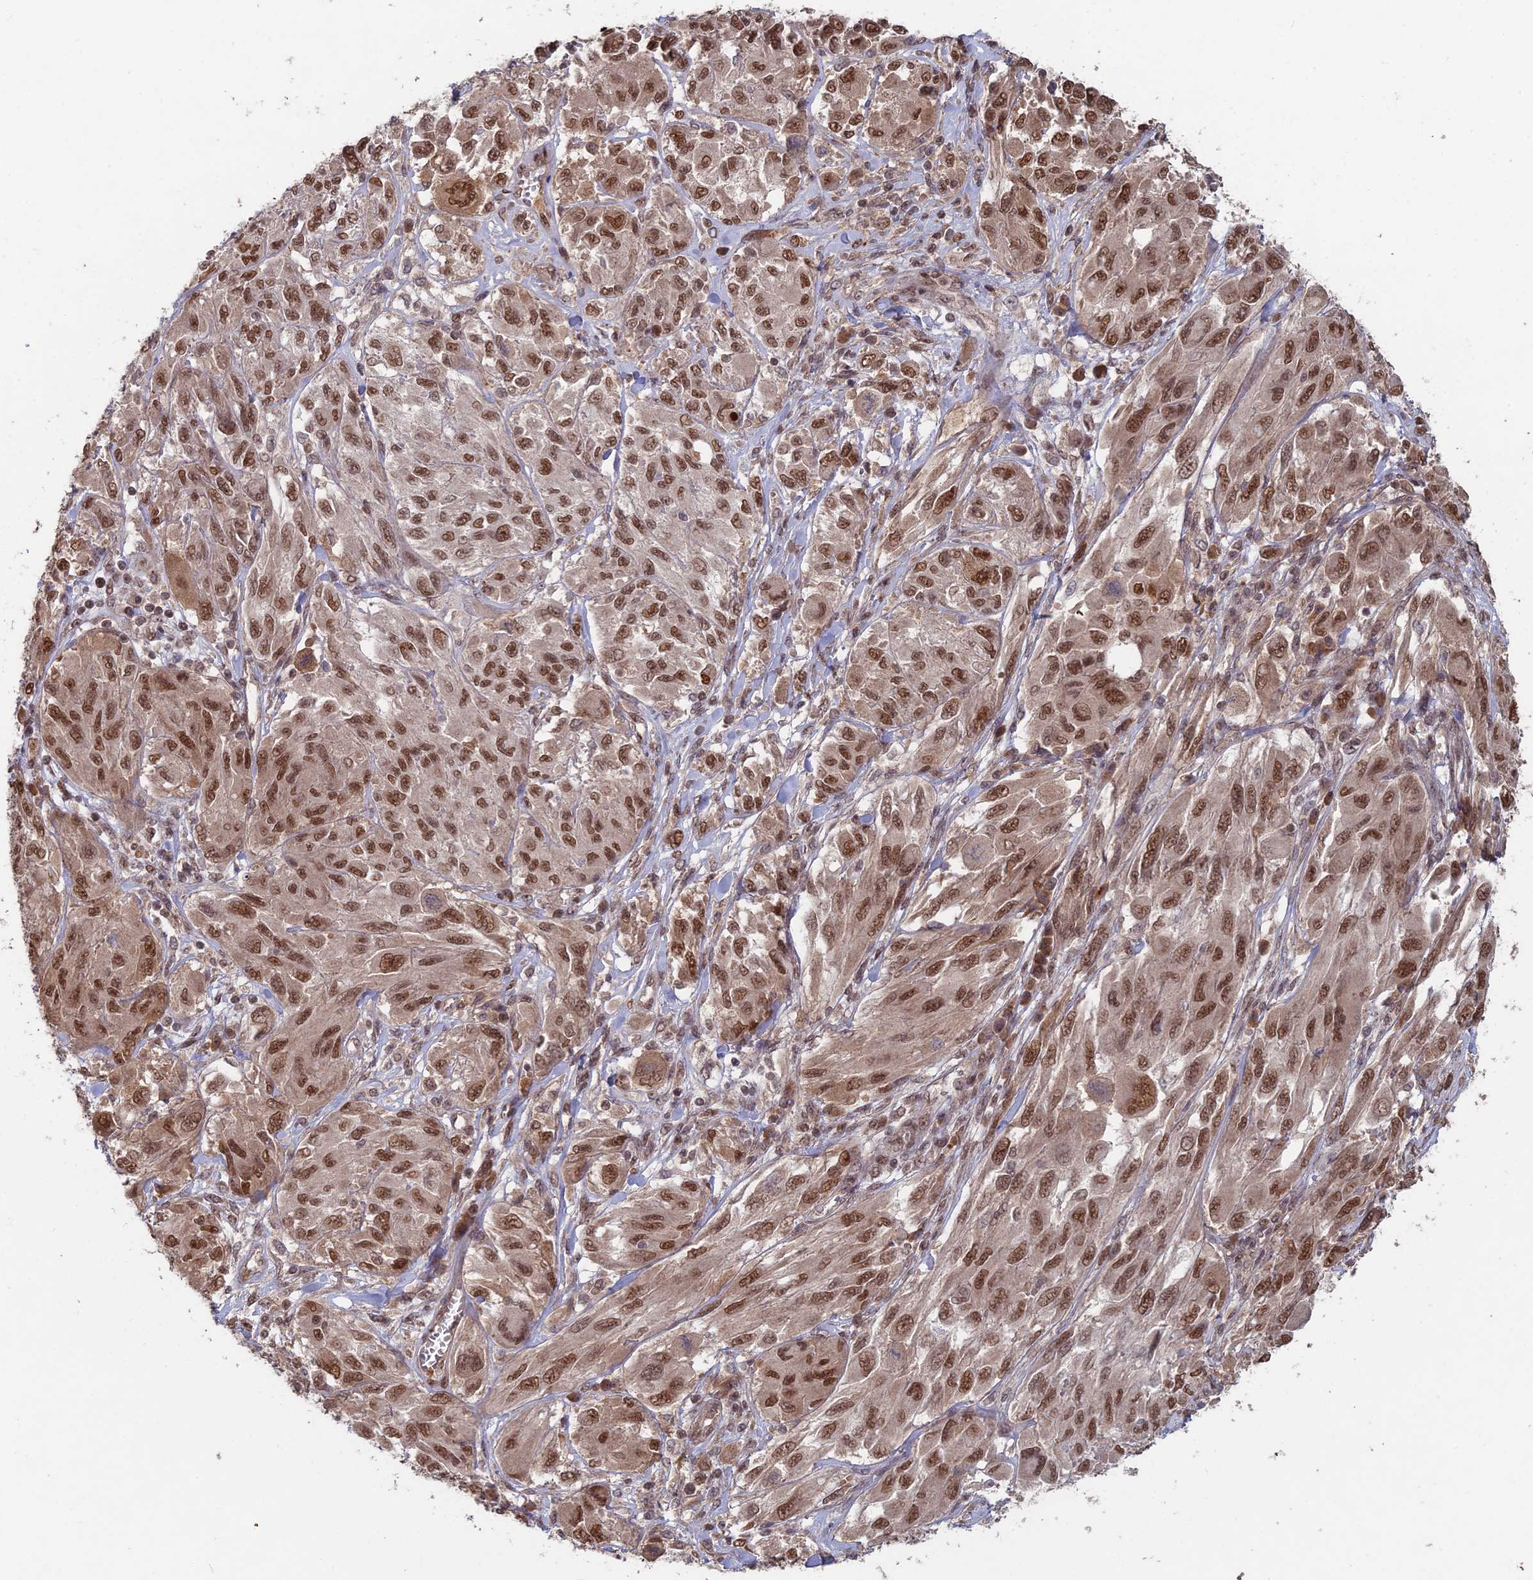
{"staining": {"intensity": "moderate", "quantity": ">75%", "location": "nuclear"}, "tissue": "melanoma", "cell_type": "Tumor cells", "image_type": "cancer", "snomed": [{"axis": "morphology", "description": "Malignant melanoma, NOS"}, {"axis": "topography", "description": "Skin"}], "caption": "Protein staining of malignant melanoma tissue exhibits moderate nuclear positivity in approximately >75% of tumor cells.", "gene": "RANBP3", "patient": {"sex": "female", "age": 91}}